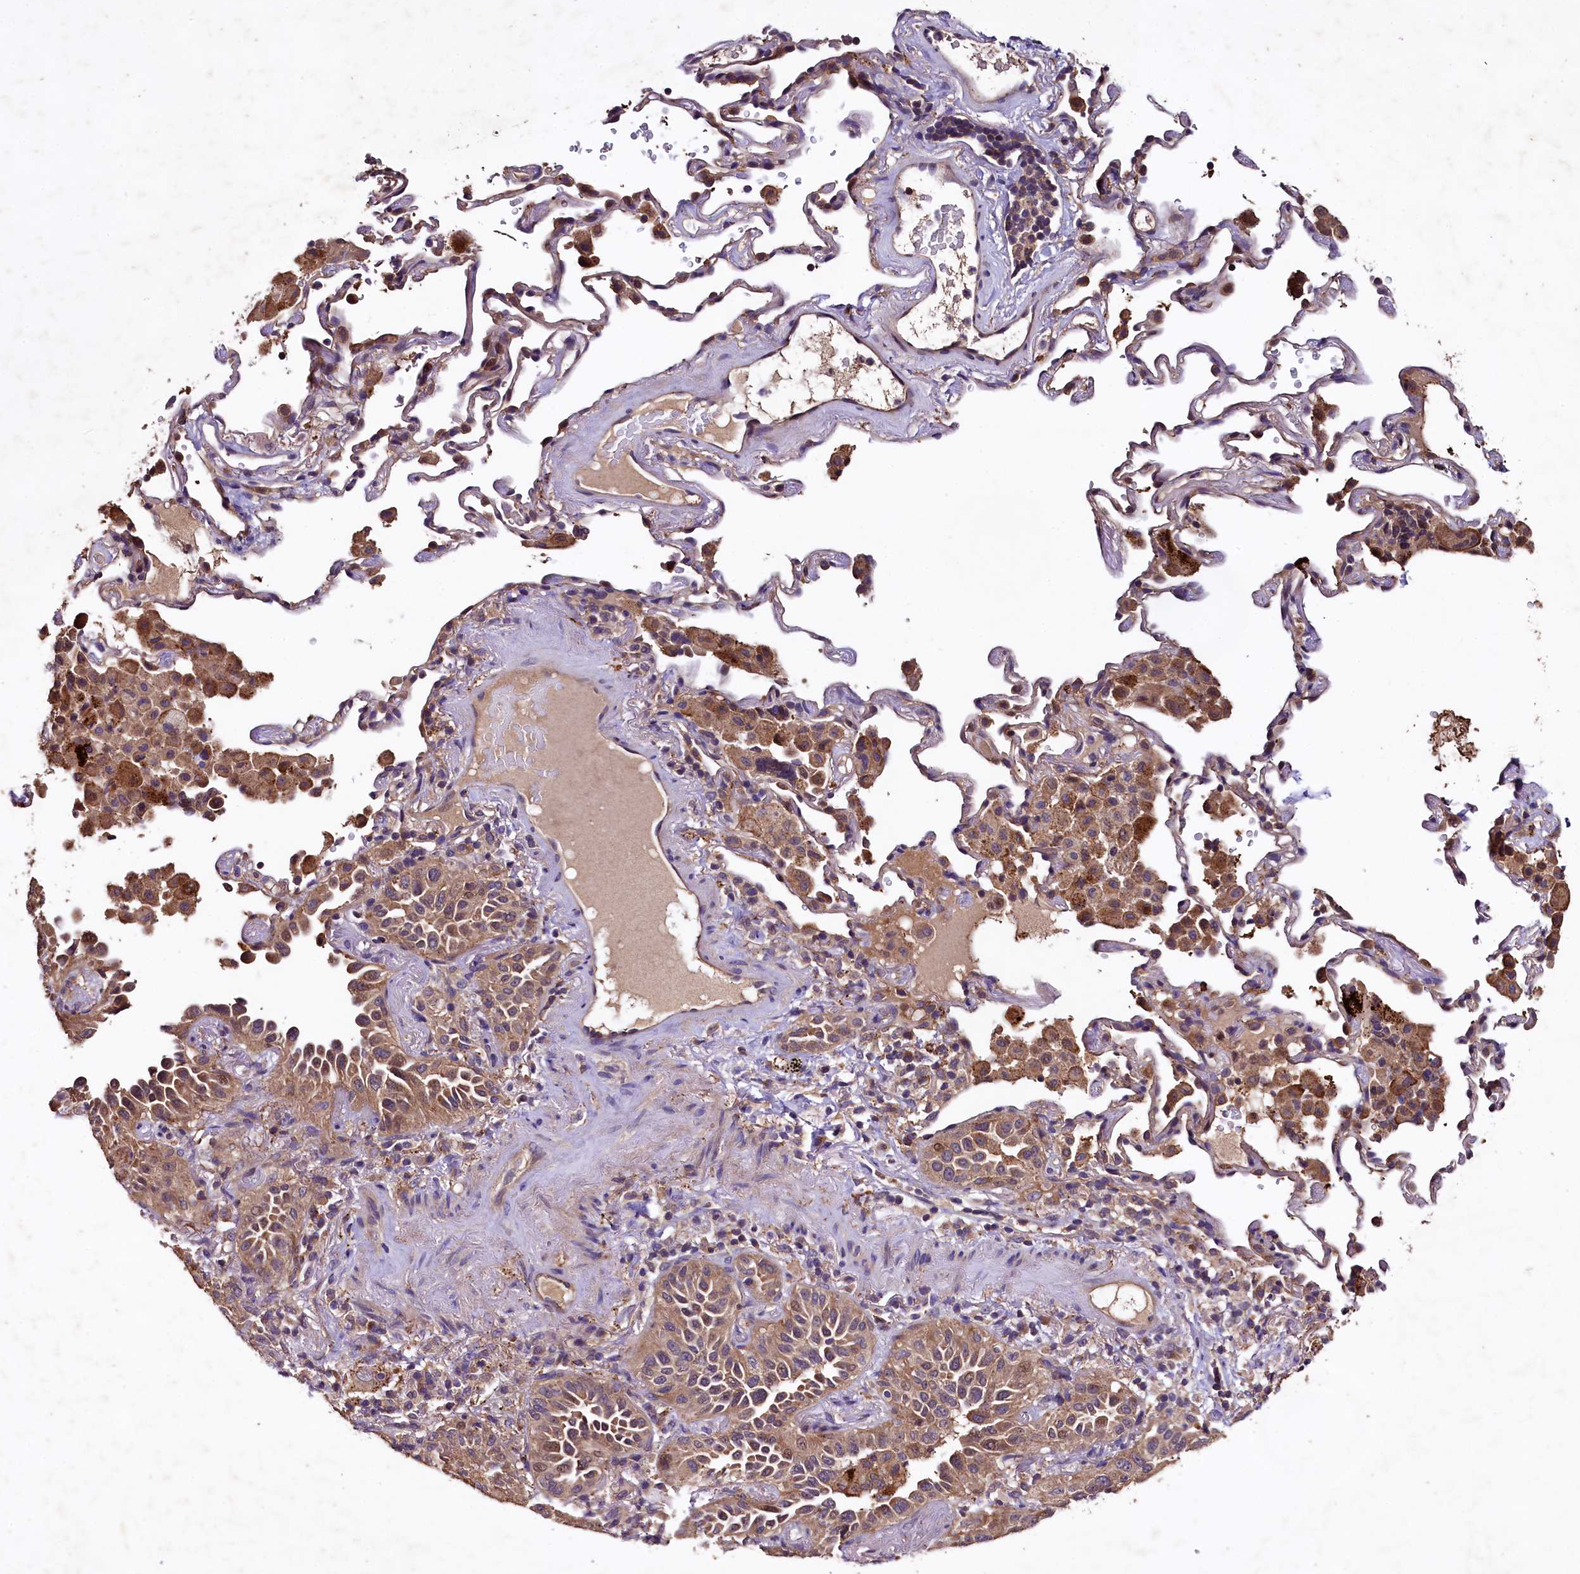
{"staining": {"intensity": "moderate", "quantity": ">75%", "location": "cytoplasmic/membranous"}, "tissue": "lung cancer", "cell_type": "Tumor cells", "image_type": "cancer", "snomed": [{"axis": "morphology", "description": "Adenocarcinoma, NOS"}, {"axis": "topography", "description": "Lung"}], "caption": "IHC histopathology image of human adenocarcinoma (lung) stained for a protein (brown), which shows medium levels of moderate cytoplasmic/membranous expression in about >75% of tumor cells.", "gene": "PLXNB1", "patient": {"sex": "female", "age": 69}}